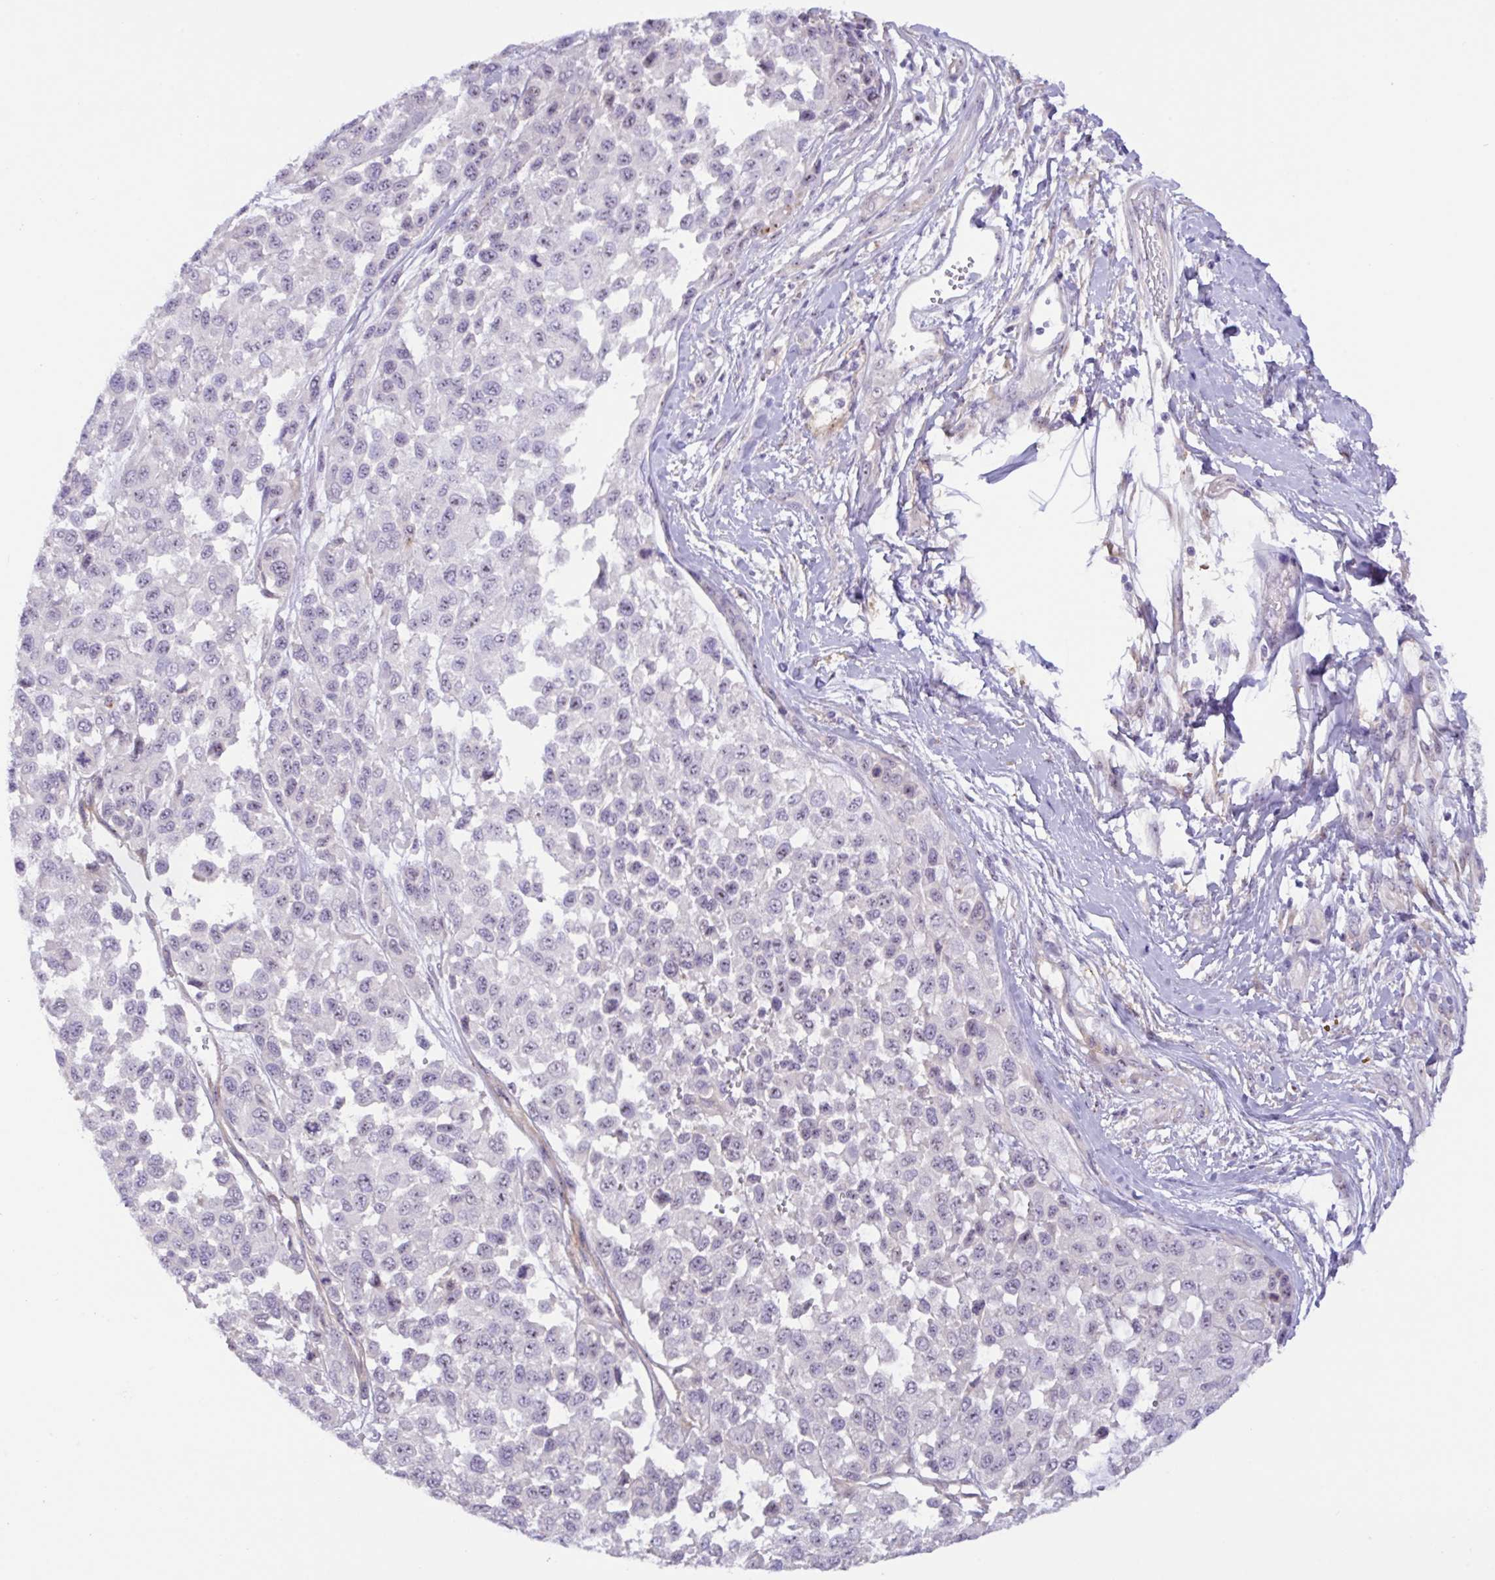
{"staining": {"intensity": "negative", "quantity": "none", "location": "none"}, "tissue": "melanoma", "cell_type": "Tumor cells", "image_type": "cancer", "snomed": [{"axis": "morphology", "description": "Malignant melanoma, NOS"}, {"axis": "topography", "description": "Skin"}], "caption": "This is an immunohistochemistry (IHC) image of human malignant melanoma. There is no expression in tumor cells.", "gene": "MXRA8", "patient": {"sex": "male", "age": 62}}